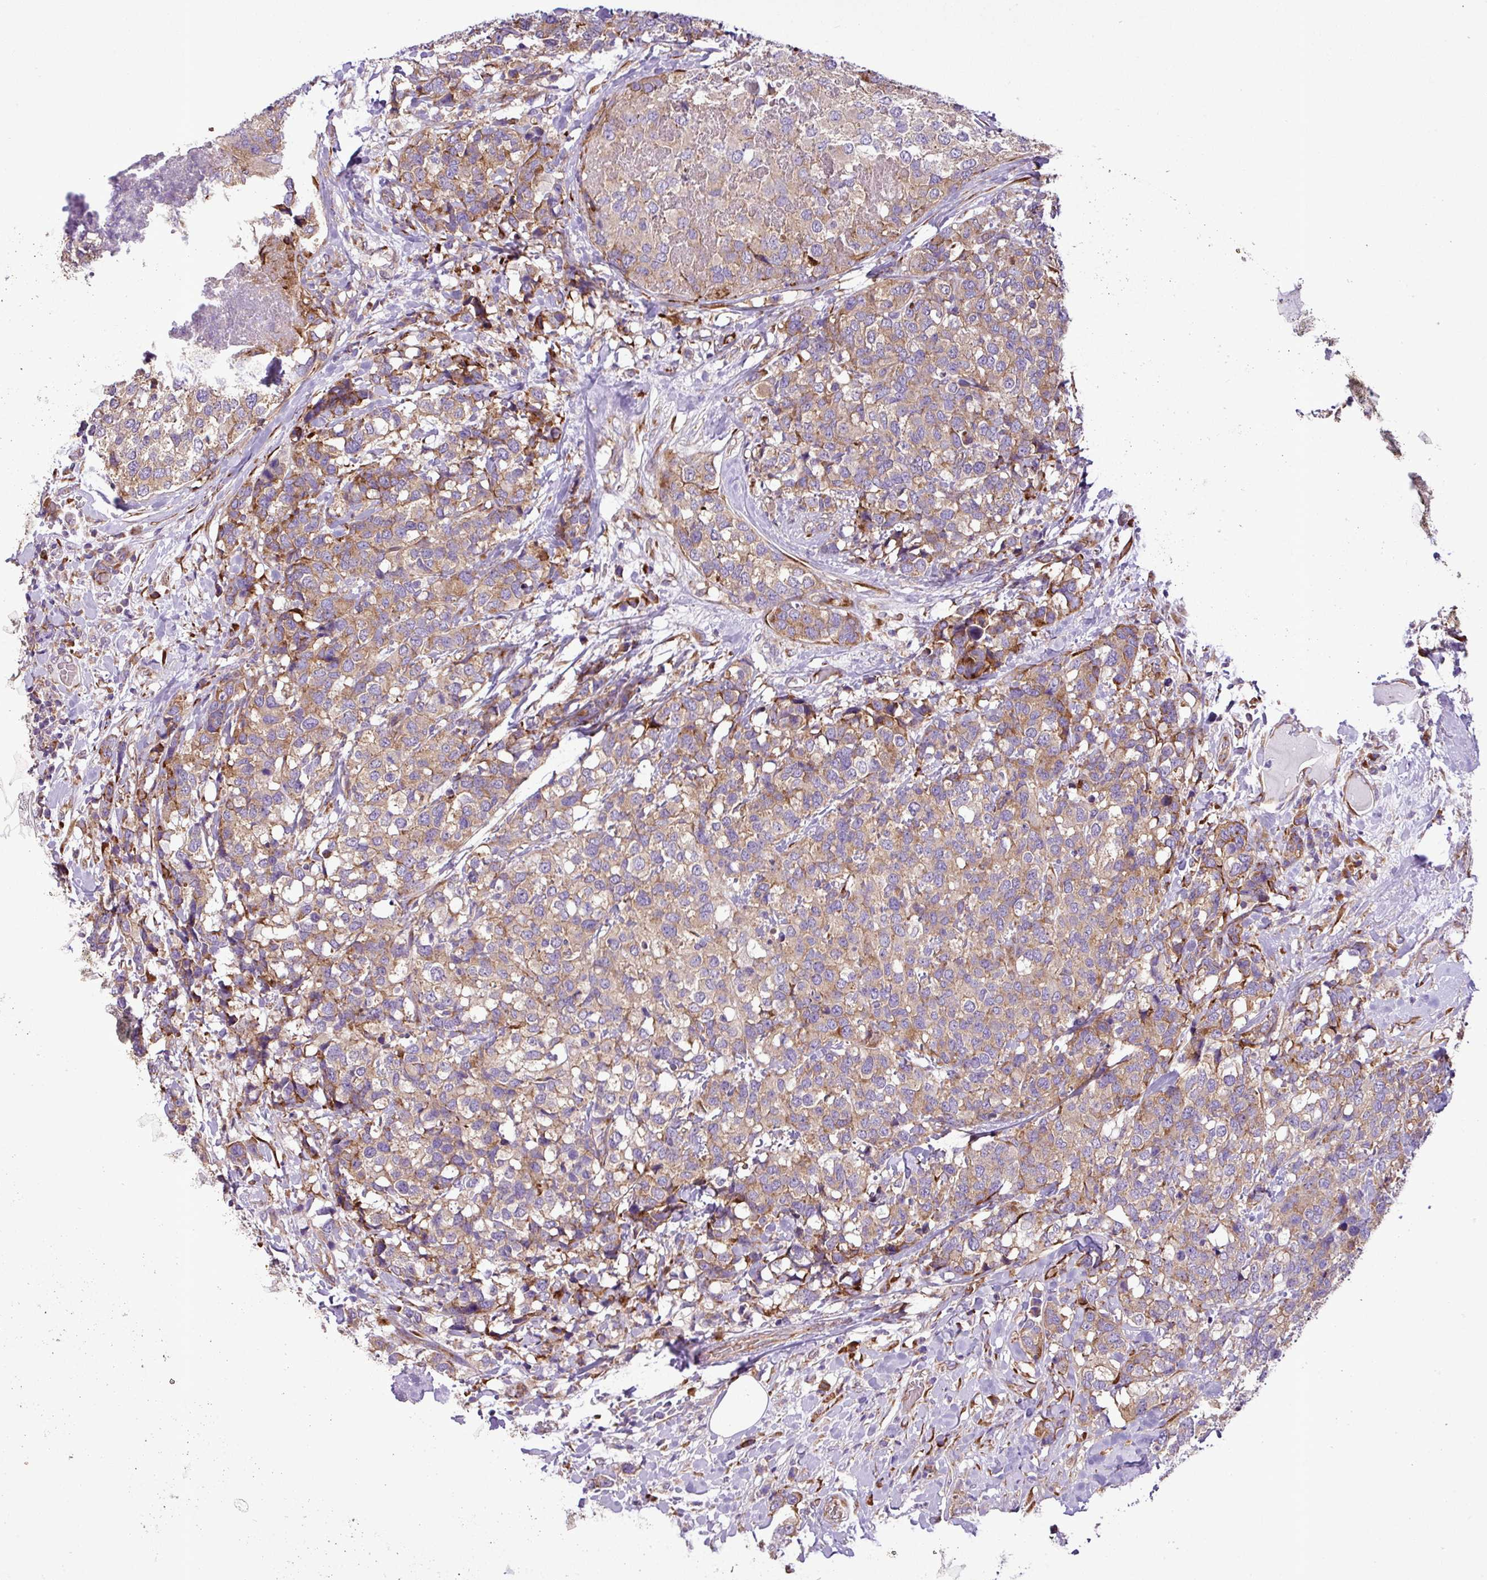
{"staining": {"intensity": "moderate", "quantity": ">75%", "location": "cytoplasmic/membranous"}, "tissue": "breast cancer", "cell_type": "Tumor cells", "image_type": "cancer", "snomed": [{"axis": "morphology", "description": "Lobular carcinoma"}, {"axis": "topography", "description": "Breast"}], "caption": "IHC image of human breast cancer stained for a protein (brown), which reveals medium levels of moderate cytoplasmic/membranous staining in approximately >75% of tumor cells.", "gene": "RPL13", "patient": {"sex": "female", "age": 59}}